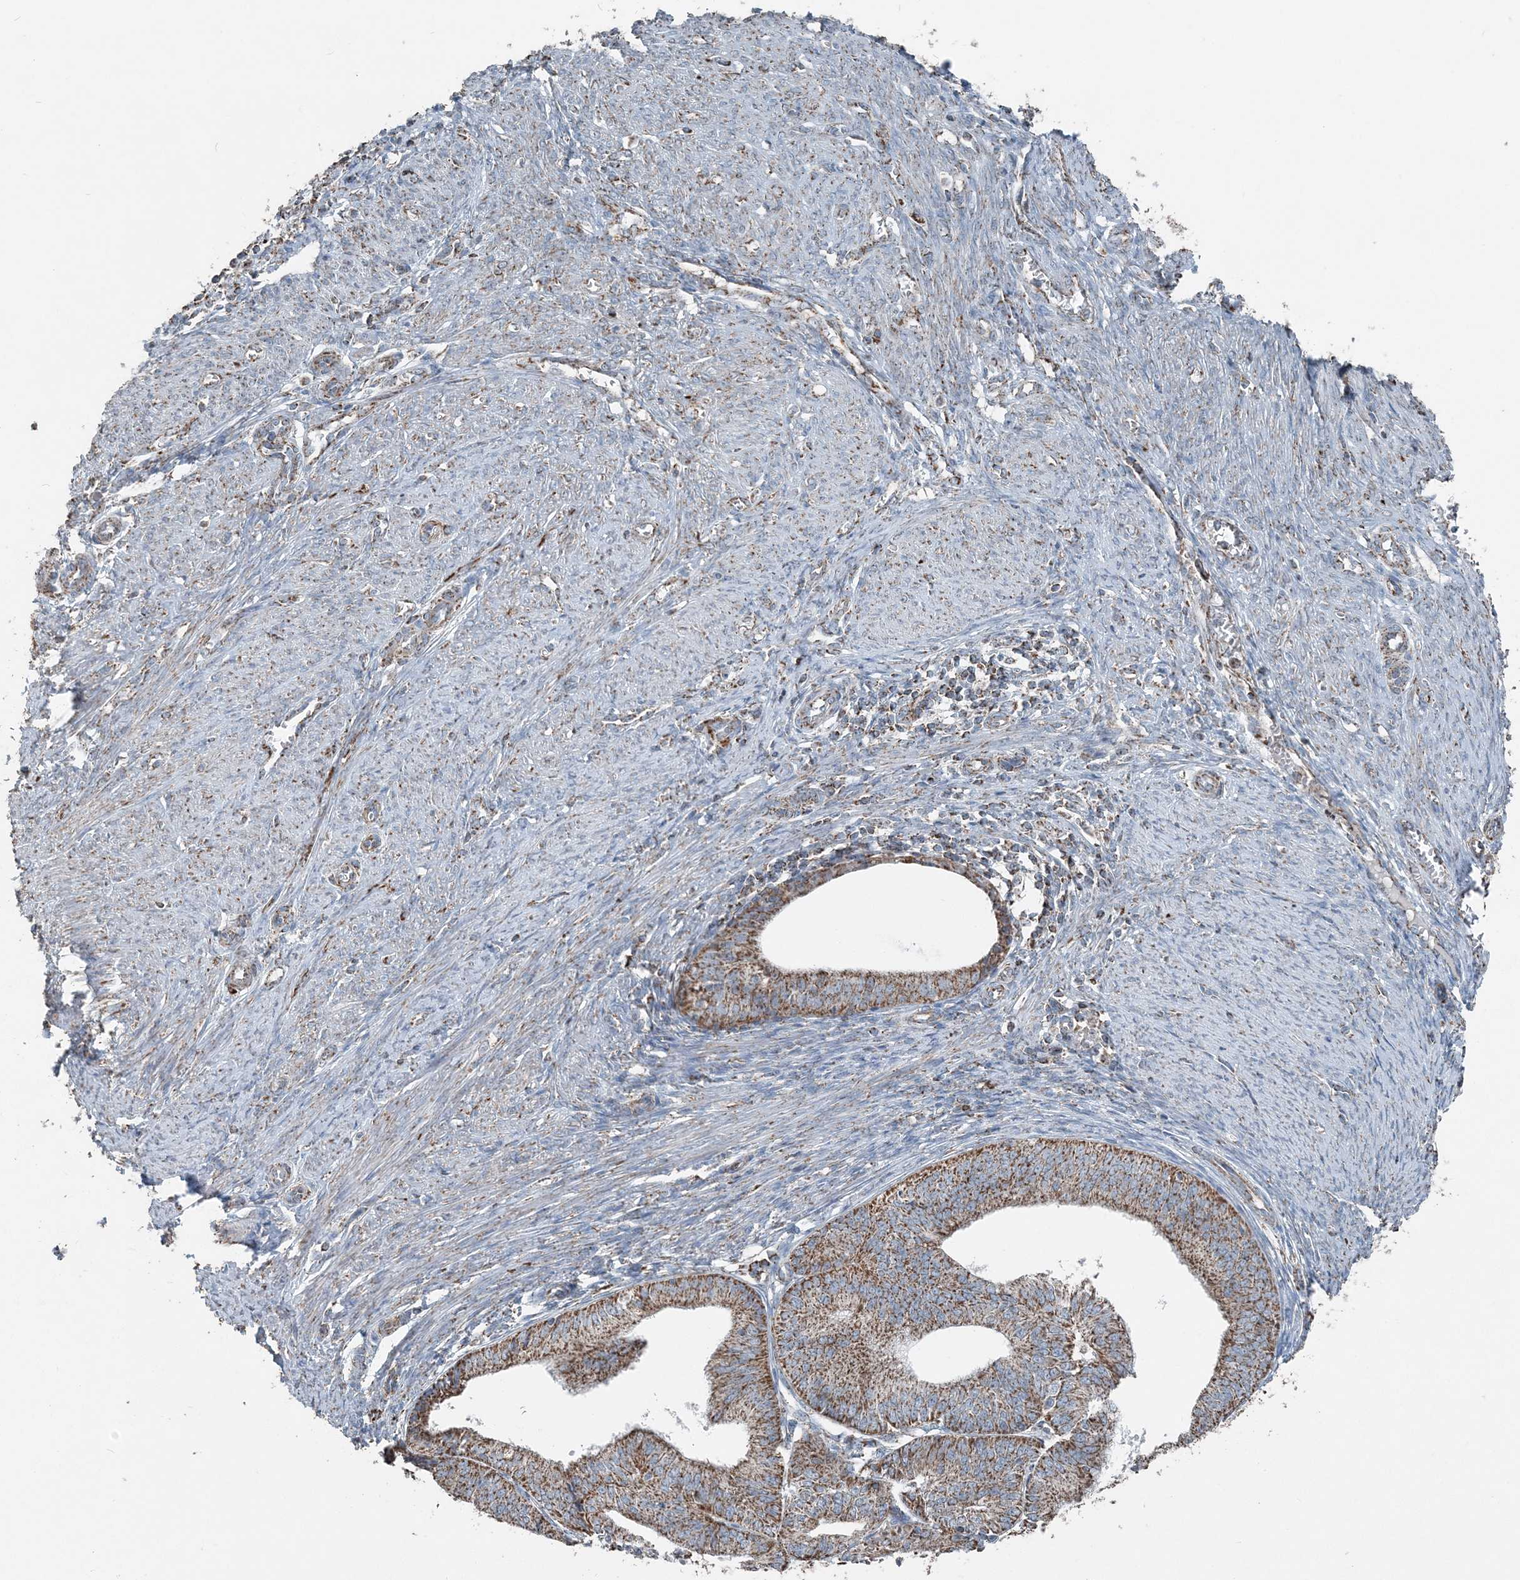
{"staining": {"intensity": "moderate", "quantity": ">75%", "location": "cytoplasmic/membranous"}, "tissue": "endometrial cancer", "cell_type": "Tumor cells", "image_type": "cancer", "snomed": [{"axis": "morphology", "description": "Adenocarcinoma, NOS"}, {"axis": "topography", "description": "Endometrium"}], "caption": "Human endometrial cancer stained with a protein marker reveals moderate staining in tumor cells.", "gene": "SUCLG1", "patient": {"sex": "female", "age": 51}}